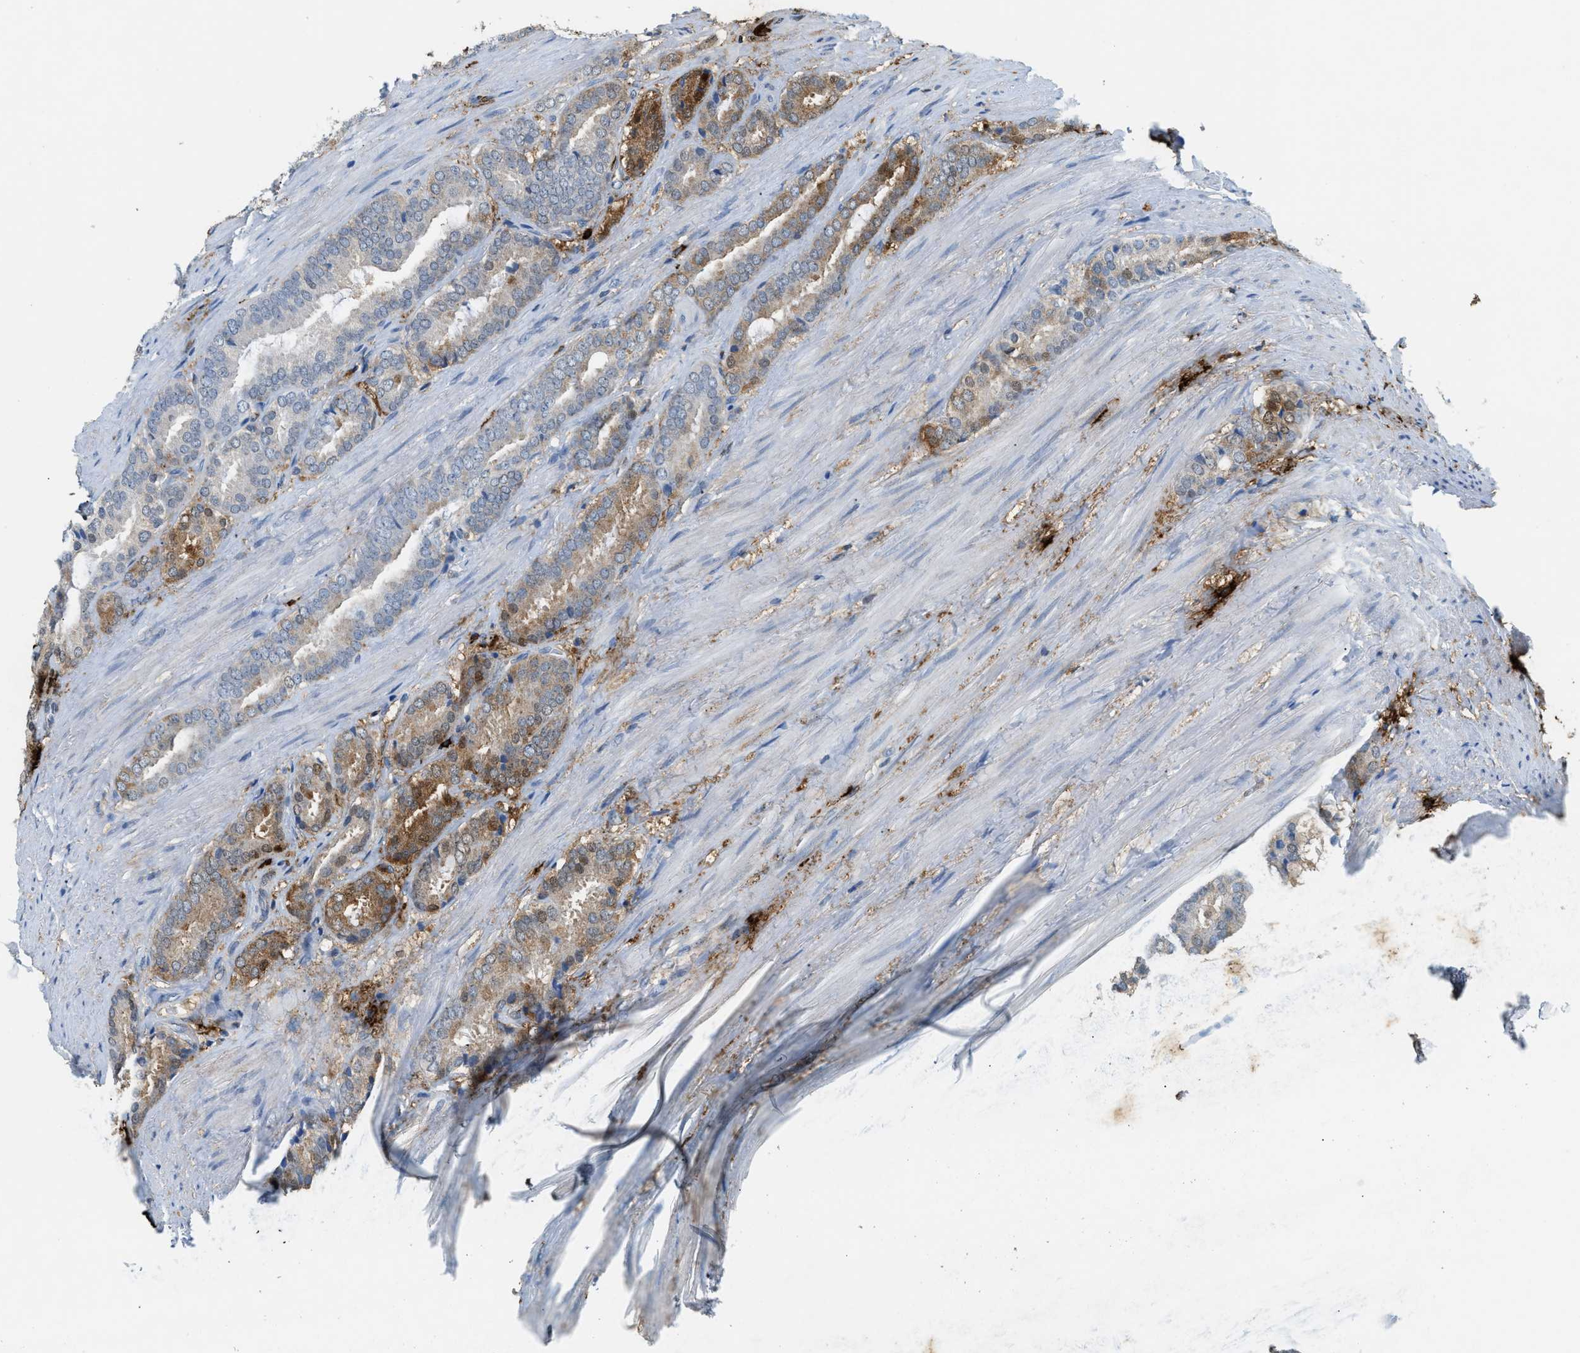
{"staining": {"intensity": "moderate", "quantity": "25%-75%", "location": "cytoplasmic/membranous"}, "tissue": "prostate cancer", "cell_type": "Tumor cells", "image_type": "cancer", "snomed": [{"axis": "morphology", "description": "Adenocarcinoma, Low grade"}, {"axis": "topography", "description": "Prostate"}], "caption": "This is an image of IHC staining of adenocarcinoma (low-grade) (prostate), which shows moderate expression in the cytoplasmic/membranous of tumor cells.", "gene": "TPSAB1", "patient": {"sex": "male", "age": 69}}